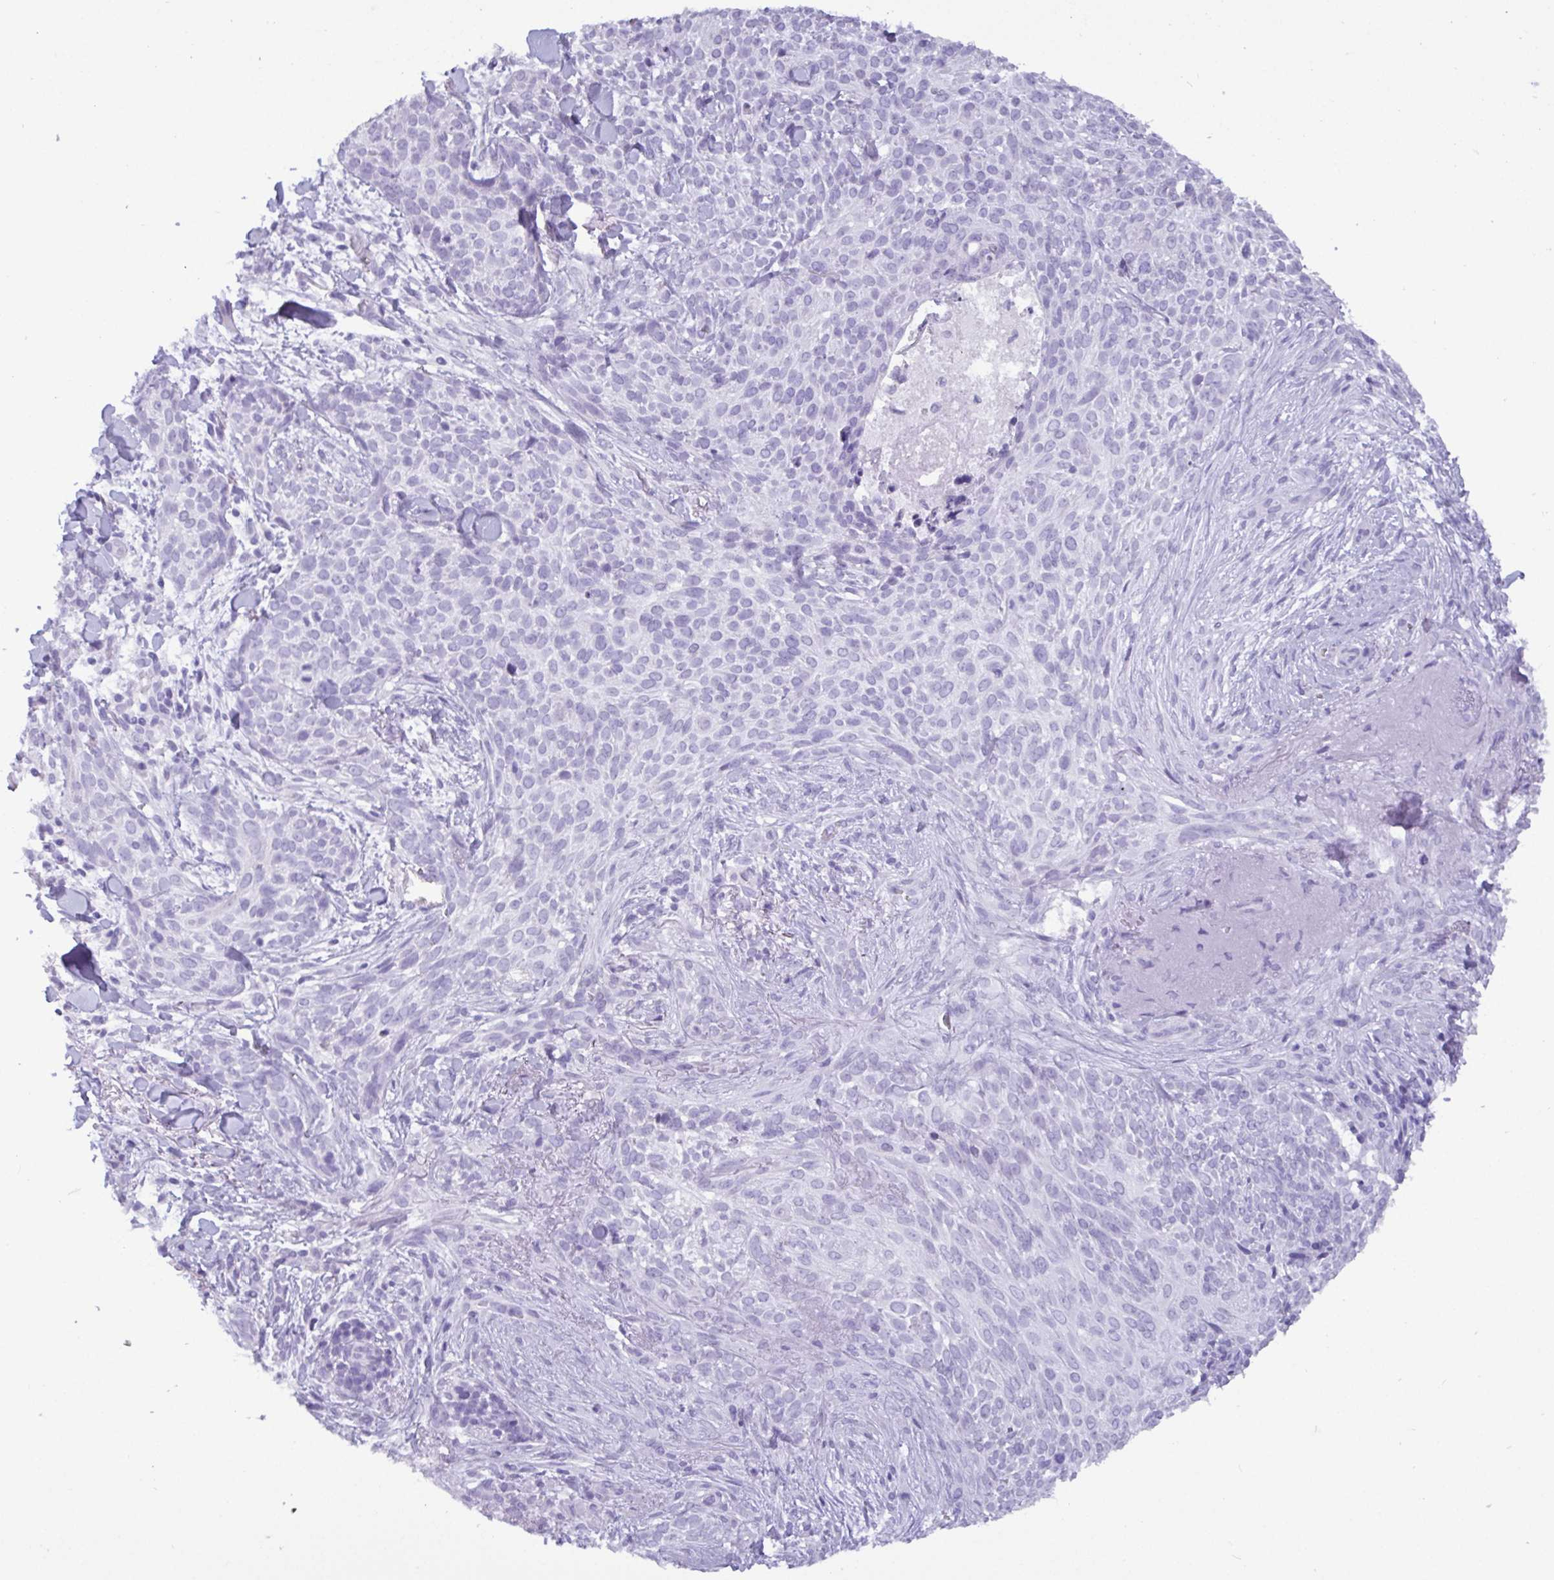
{"staining": {"intensity": "negative", "quantity": "none", "location": "none"}, "tissue": "skin cancer", "cell_type": "Tumor cells", "image_type": "cancer", "snomed": [{"axis": "morphology", "description": "Basal cell carcinoma"}, {"axis": "topography", "description": "Skin"}, {"axis": "topography", "description": "Skin of face"}], "caption": "Skin basal cell carcinoma was stained to show a protein in brown. There is no significant expression in tumor cells. (Brightfield microscopy of DAB (3,3'-diaminobenzidine) immunohistochemistry at high magnification).", "gene": "C4orf33", "patient": {"sex": "female", "age": 90}}